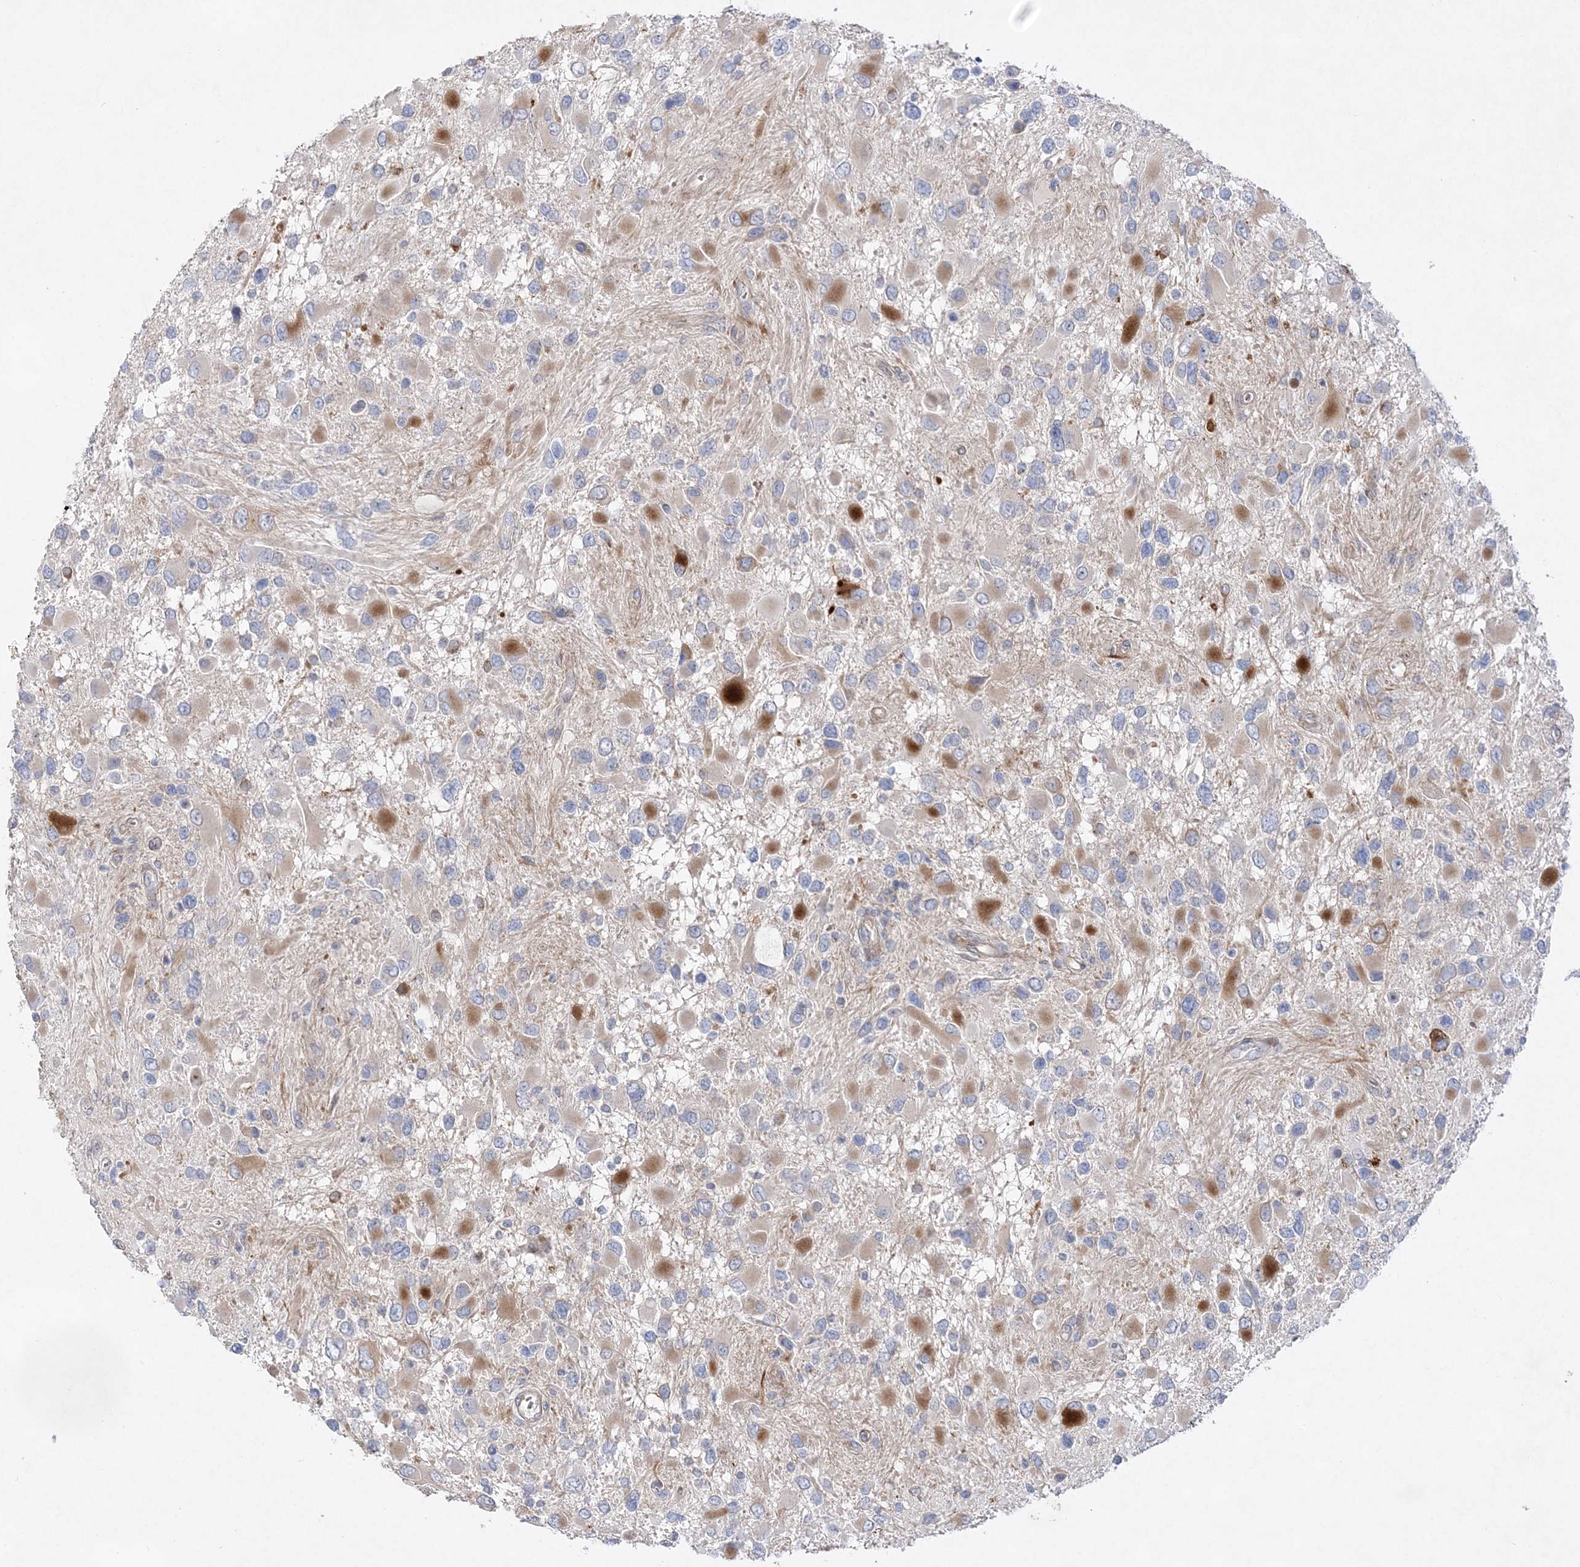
{"staining": {"intensity": "moderate", "quantity": "<25%", "location": "cytoplasmic/membranous"}, "tissue": "glioma", "cell_type": "Tumor cells", "image_type": "cancer", "snomed": [{"axis": "morphology", "description": "Glioma, malignant, High grade"}, {"axis": "topography", "description": "Brain"}], "caption": "Glioma stained with a protein marker shows moderate staining in tumor cells.", "gene": "TMEM132B", "patient": {"sex": "male", "age": 53}}